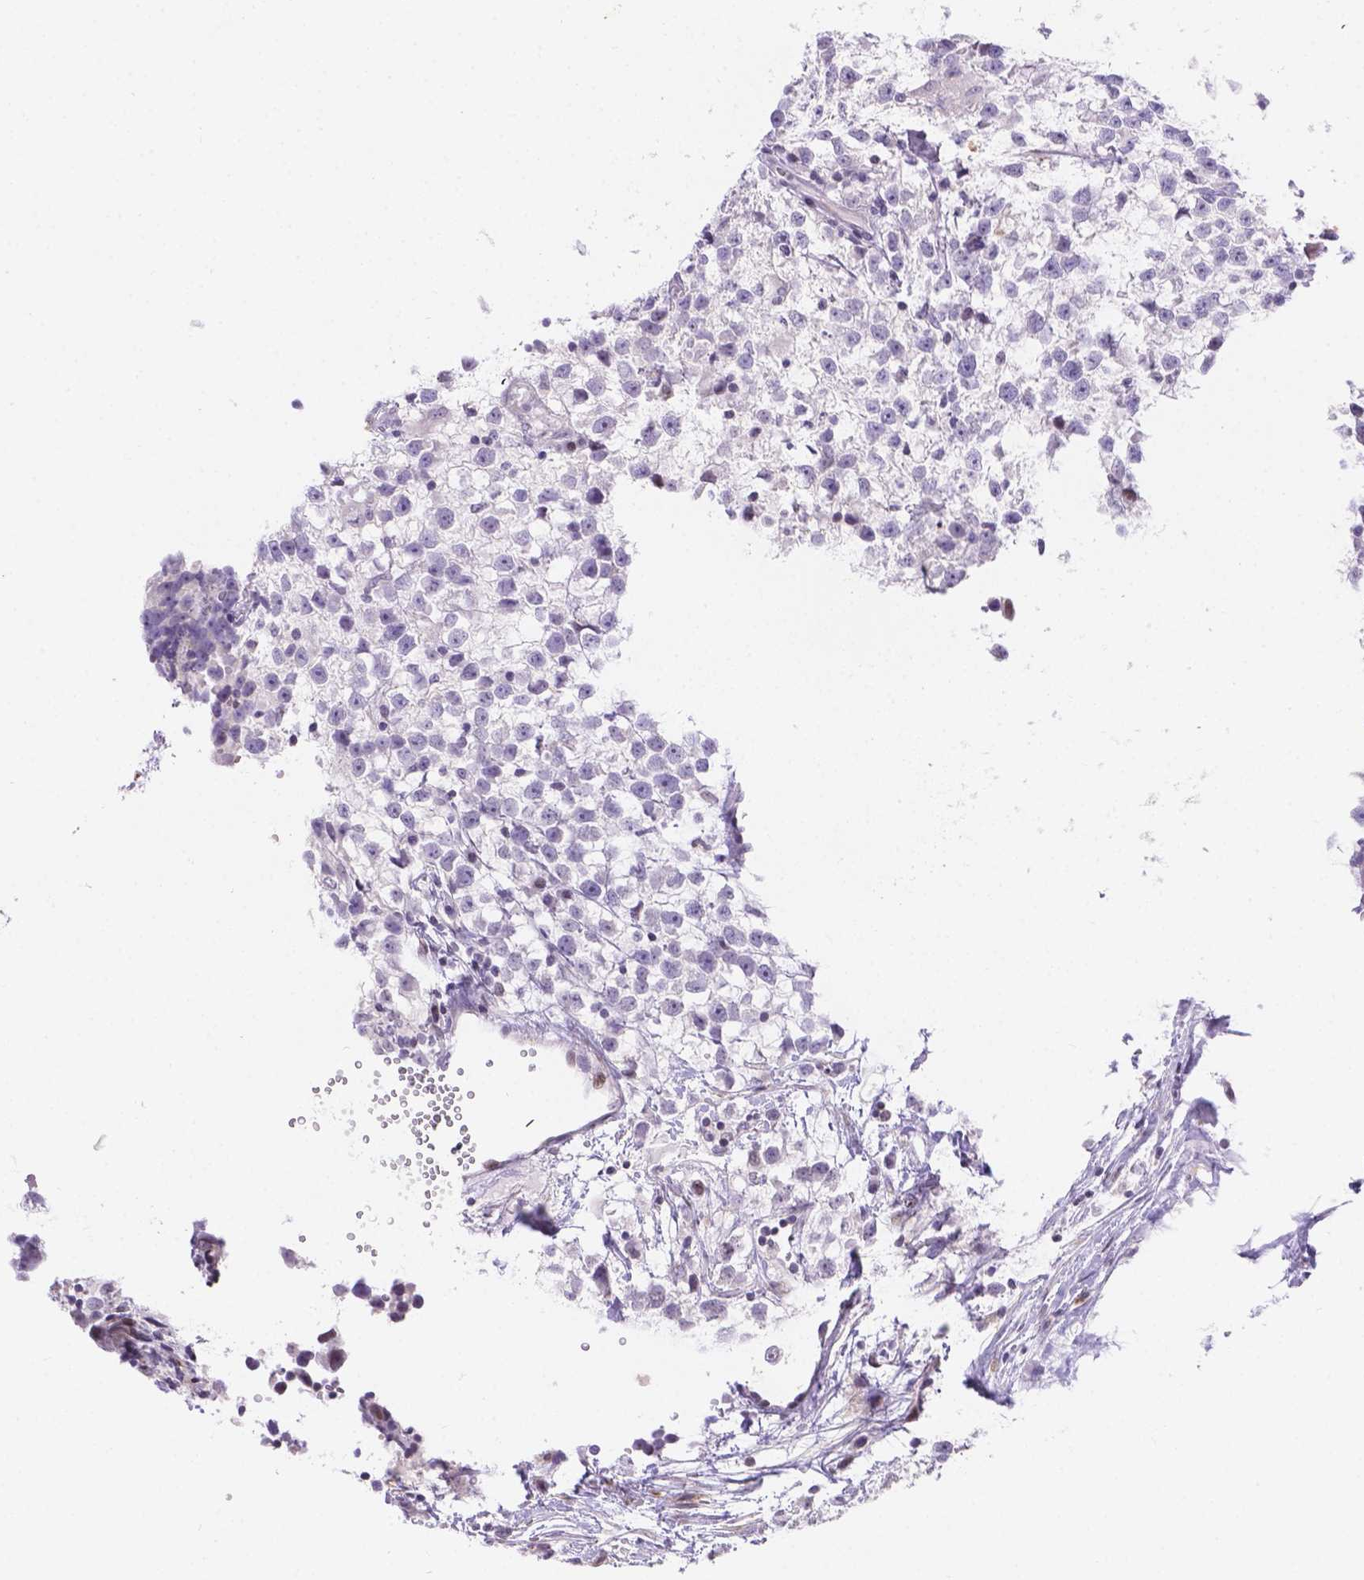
{"staining": {"intensity": "negative", "quantity": "none", "location": "none"}, "tissue": "testis cancer", "cell_type": "Tumor cells", "image_type": "cancer", "snomed": [{"axis": "morphology", "description": "Seminoma, NOS"}, {"axis": "topography", "description": "Testis"}], "caption": "Immunohistochemical staining of human testis cancer exhibits no significant positivity in tumor cells. (DAB immunohistochemistry (IHC) visualized using brightfield microscopy, high magnification).", "gene": "DMWD", "patient": {"sex": "male", "age": 31}}